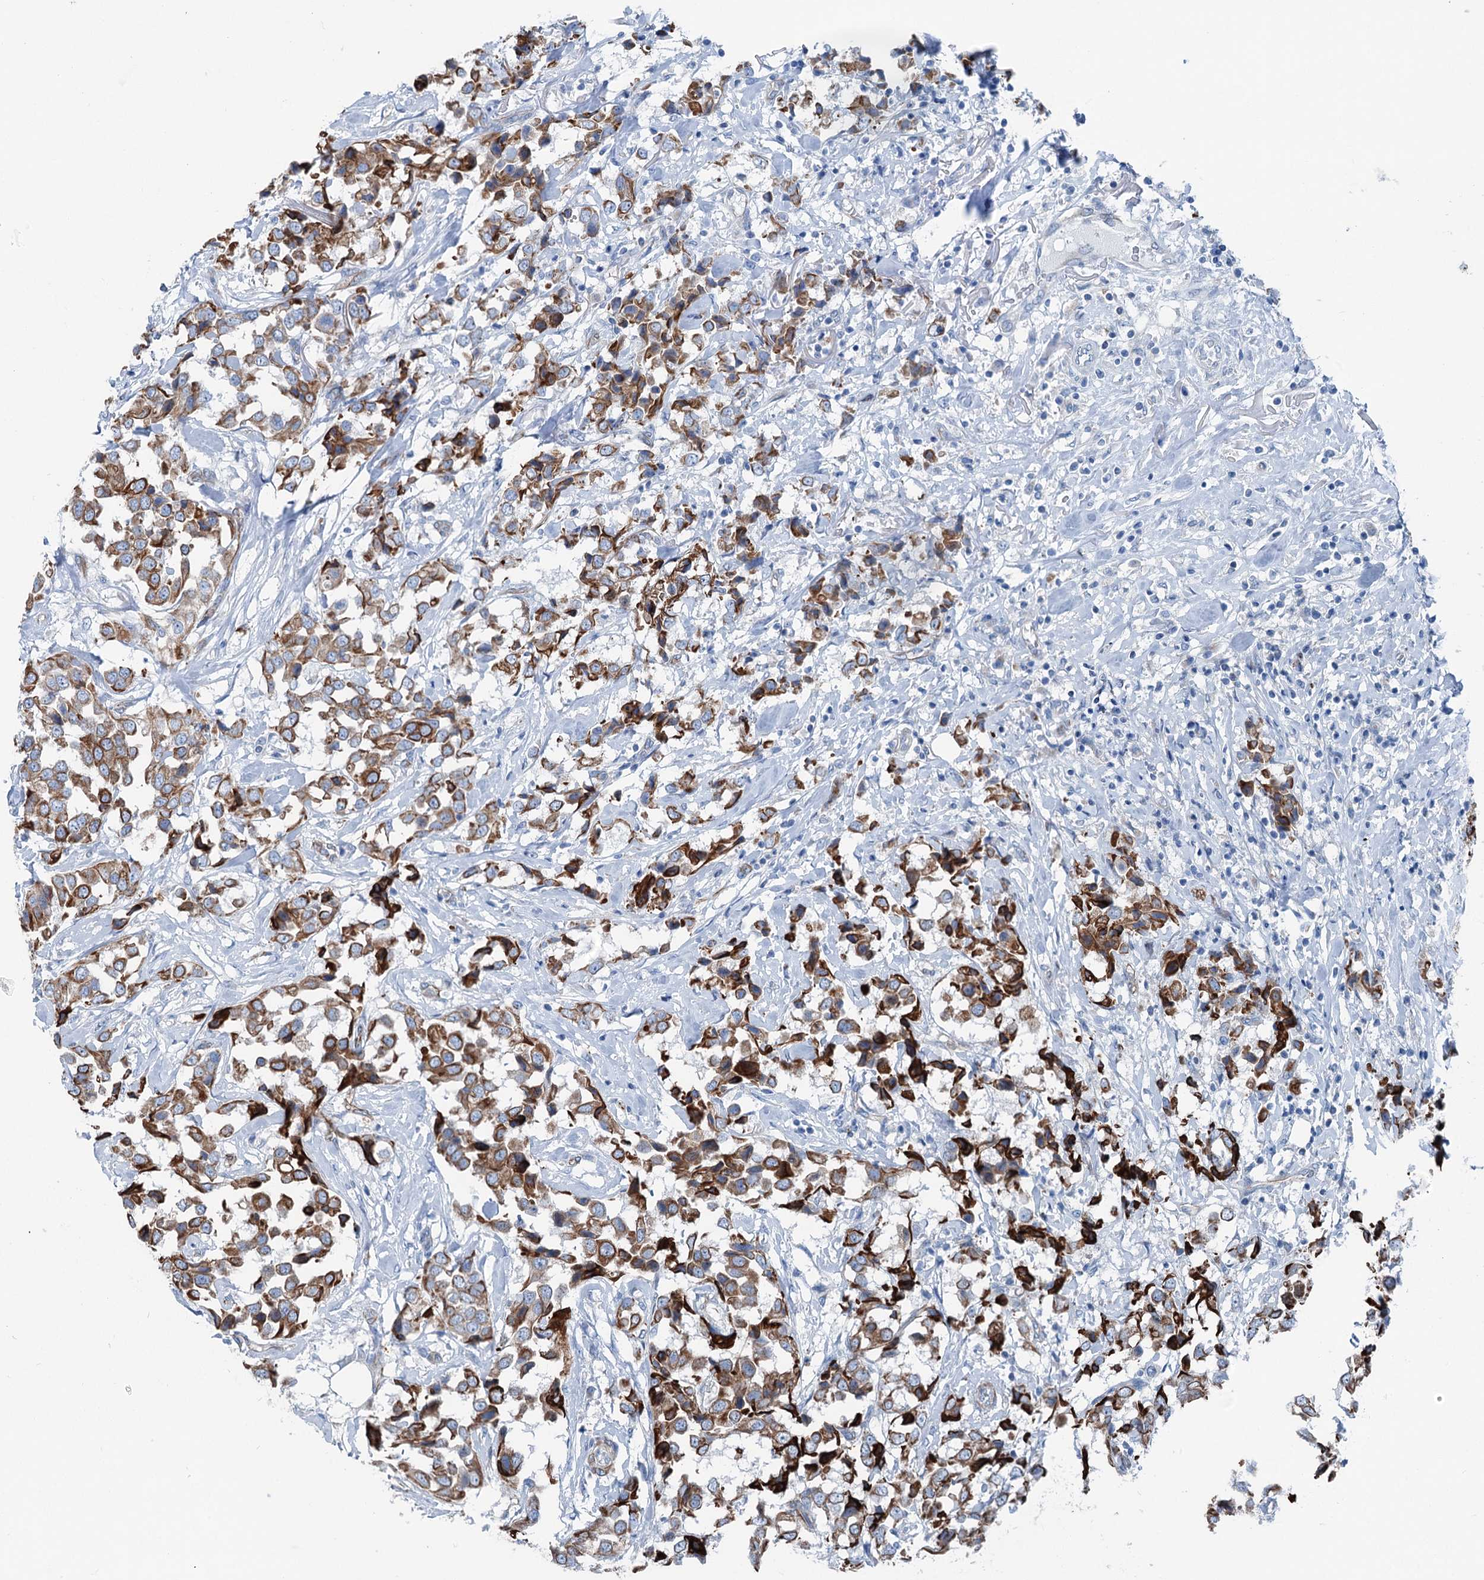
{"staining": {"intensity": "moderate", "quantity": ">75%", "location": "cytoplasmic/membranous"}, "tissue": "breast cancer", "cell_type": "Tumor cells", "image_type": "cancer", "snomed": [{"axis": "morphology", "description": "Duct carcinoma"}, {"axis": "topography", "description": "Breast"}], "caption": "Infiltrating ductal carcinoma (breast) stained for a protein reveals moderate cytoplasmic/membranous positivity in tumor cells. (DAB (3,3'-diaminobenzidine) IHC with brightfield microscopy, high magnification).", "gene": "CALCOCO1", "patient": {"sex": "female", "age": 80}}